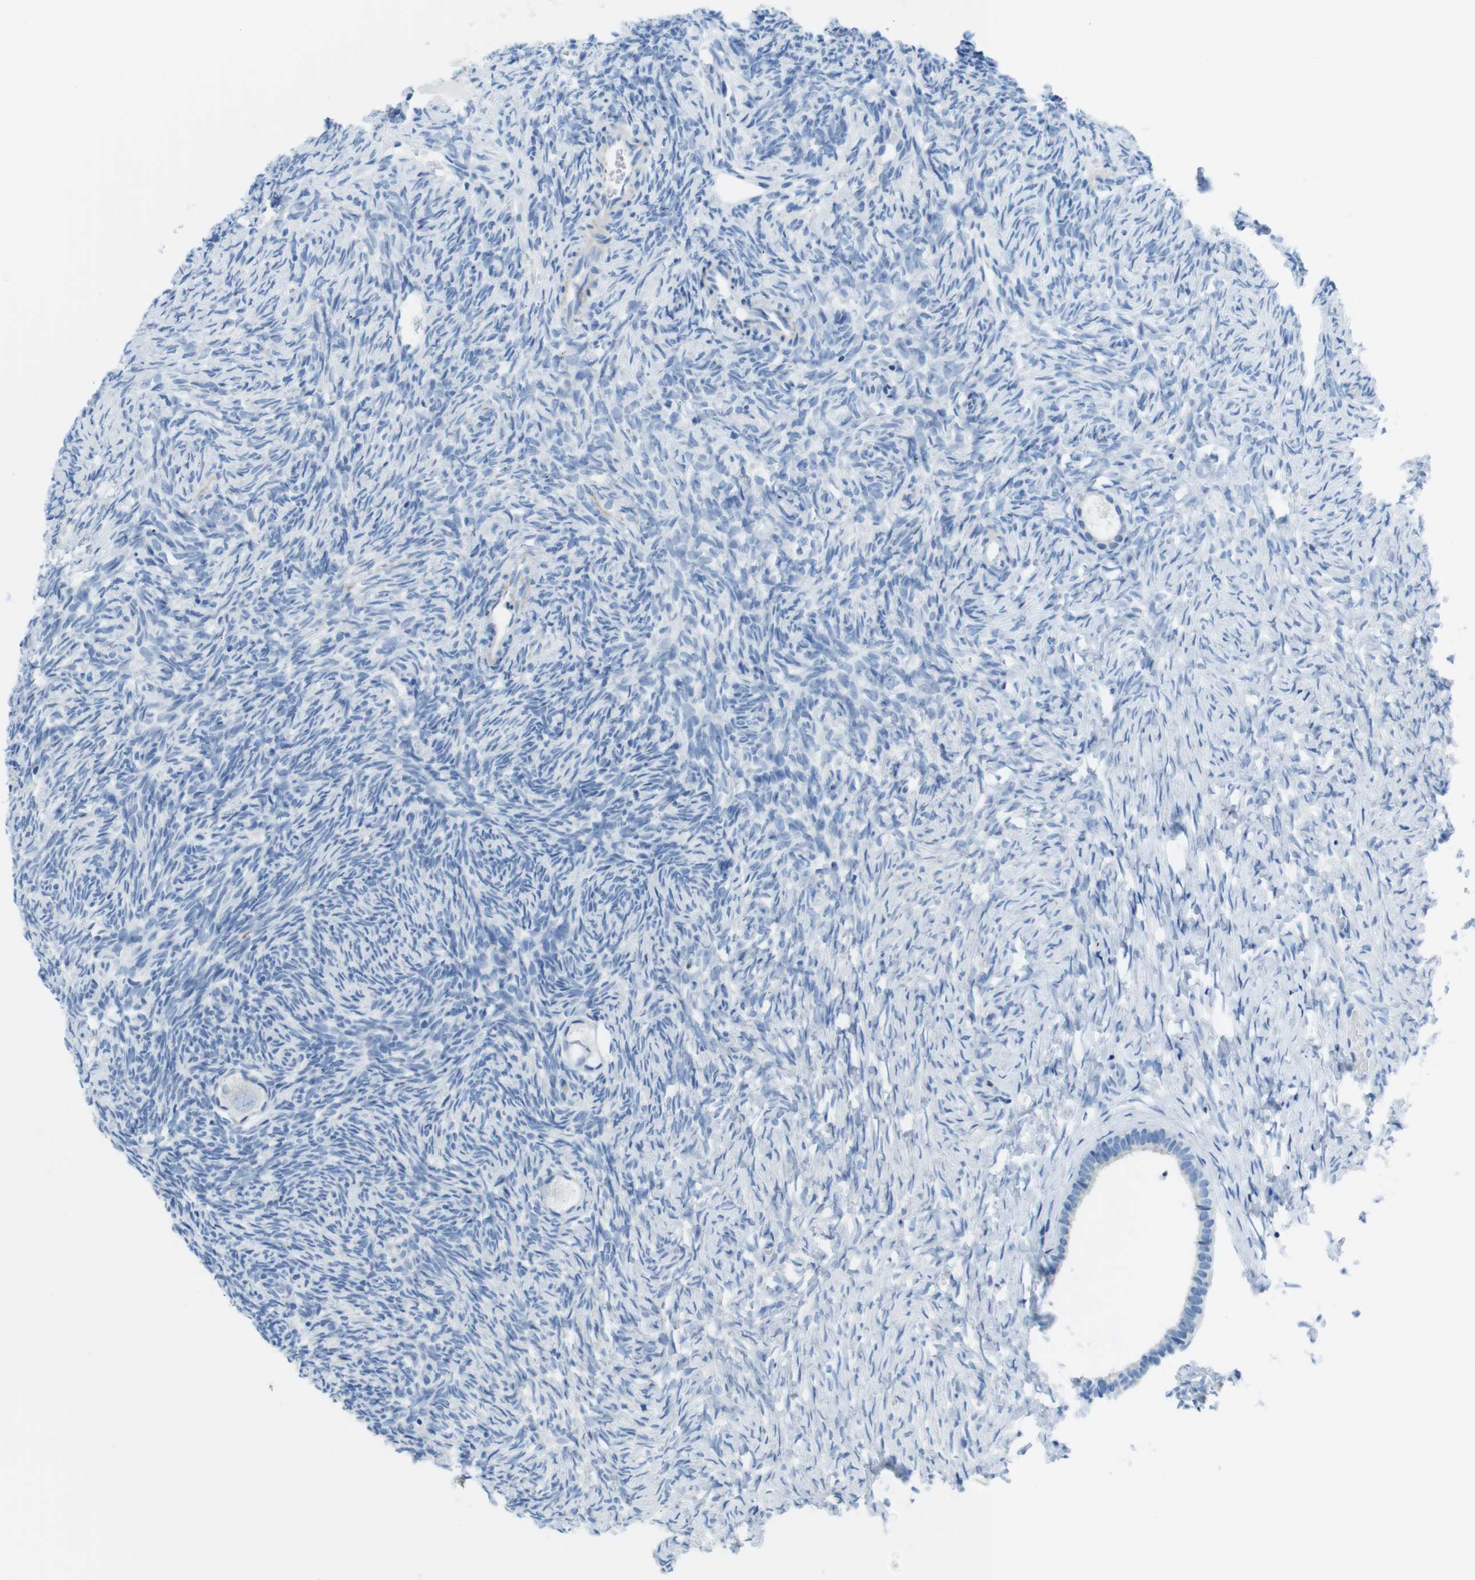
{"staining": {"intensity": "negative", "quantity": "none", "location": "none"}, "tissue": "ovary", "cell_type": "Follicle cells", "image_type": "normal", "snomed": [{"axis": "morphology", "description": "Normal tissue, NOS"}, {"axis": "topography", "description": "Ovary"}], "caption": "High power microscopy image of an immunohistochemistry photomicrograph of unremarkable ovary, revealing no significant staining in follicle cells. (DAB immunohistochemistry with hematoxylin counter stain).", "gene": "ASIC5", "patient": {"sex": "female", "age": 35}}